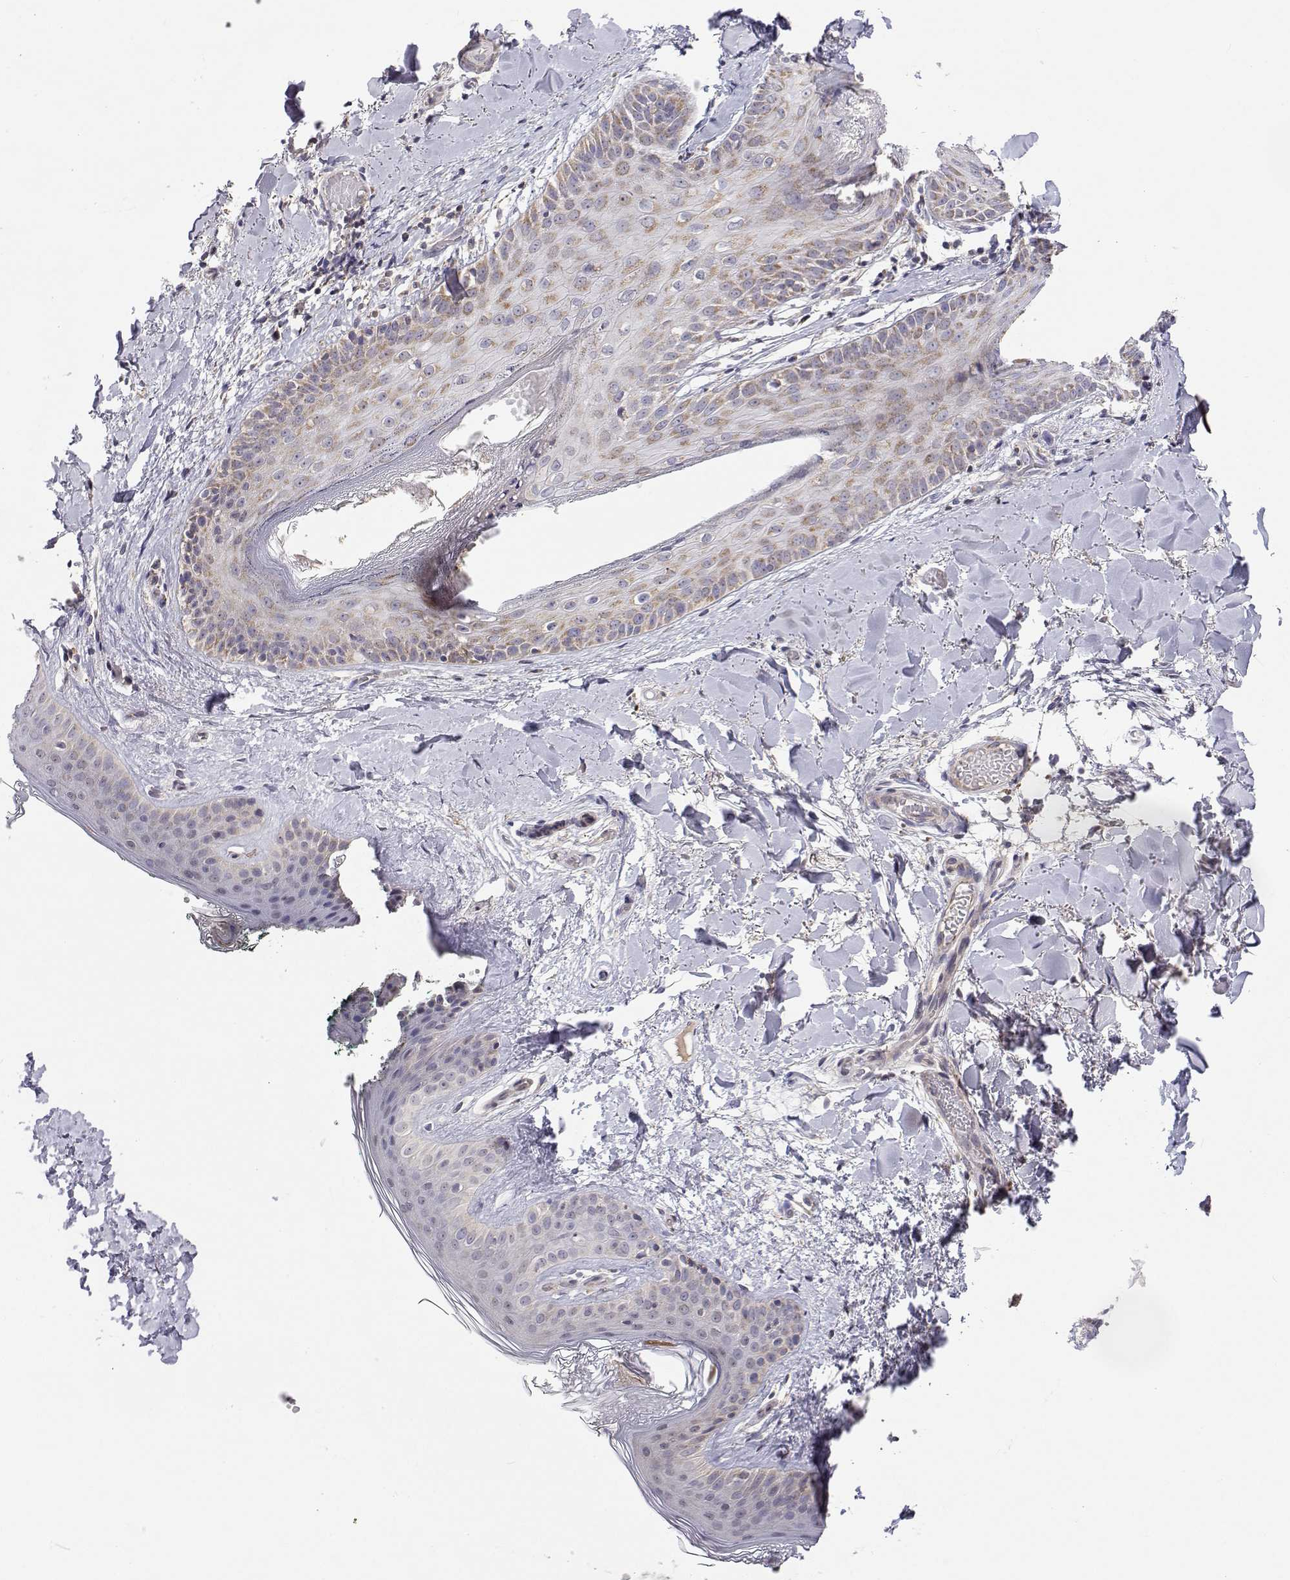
{"staining": {"intensity": "weak", "quantity": "25%-75%", "location": "cytoplasmic/membranous"}, "tissue": "skin", "cell_type": "Fibroblasts", "image_type": "normal", "snomed": [{"axis": "morphology", "description": "Normal tissue, NOS"}, {"axis": "topography", "description": "Skin"}], "caption": "A histopathology image of human skin stained for a protein reveals weak cytoplasmic/membranous brown staining in fibroblasts.", "gene": "MRPL3", "patient": {"sex": "female", "age": 34}}